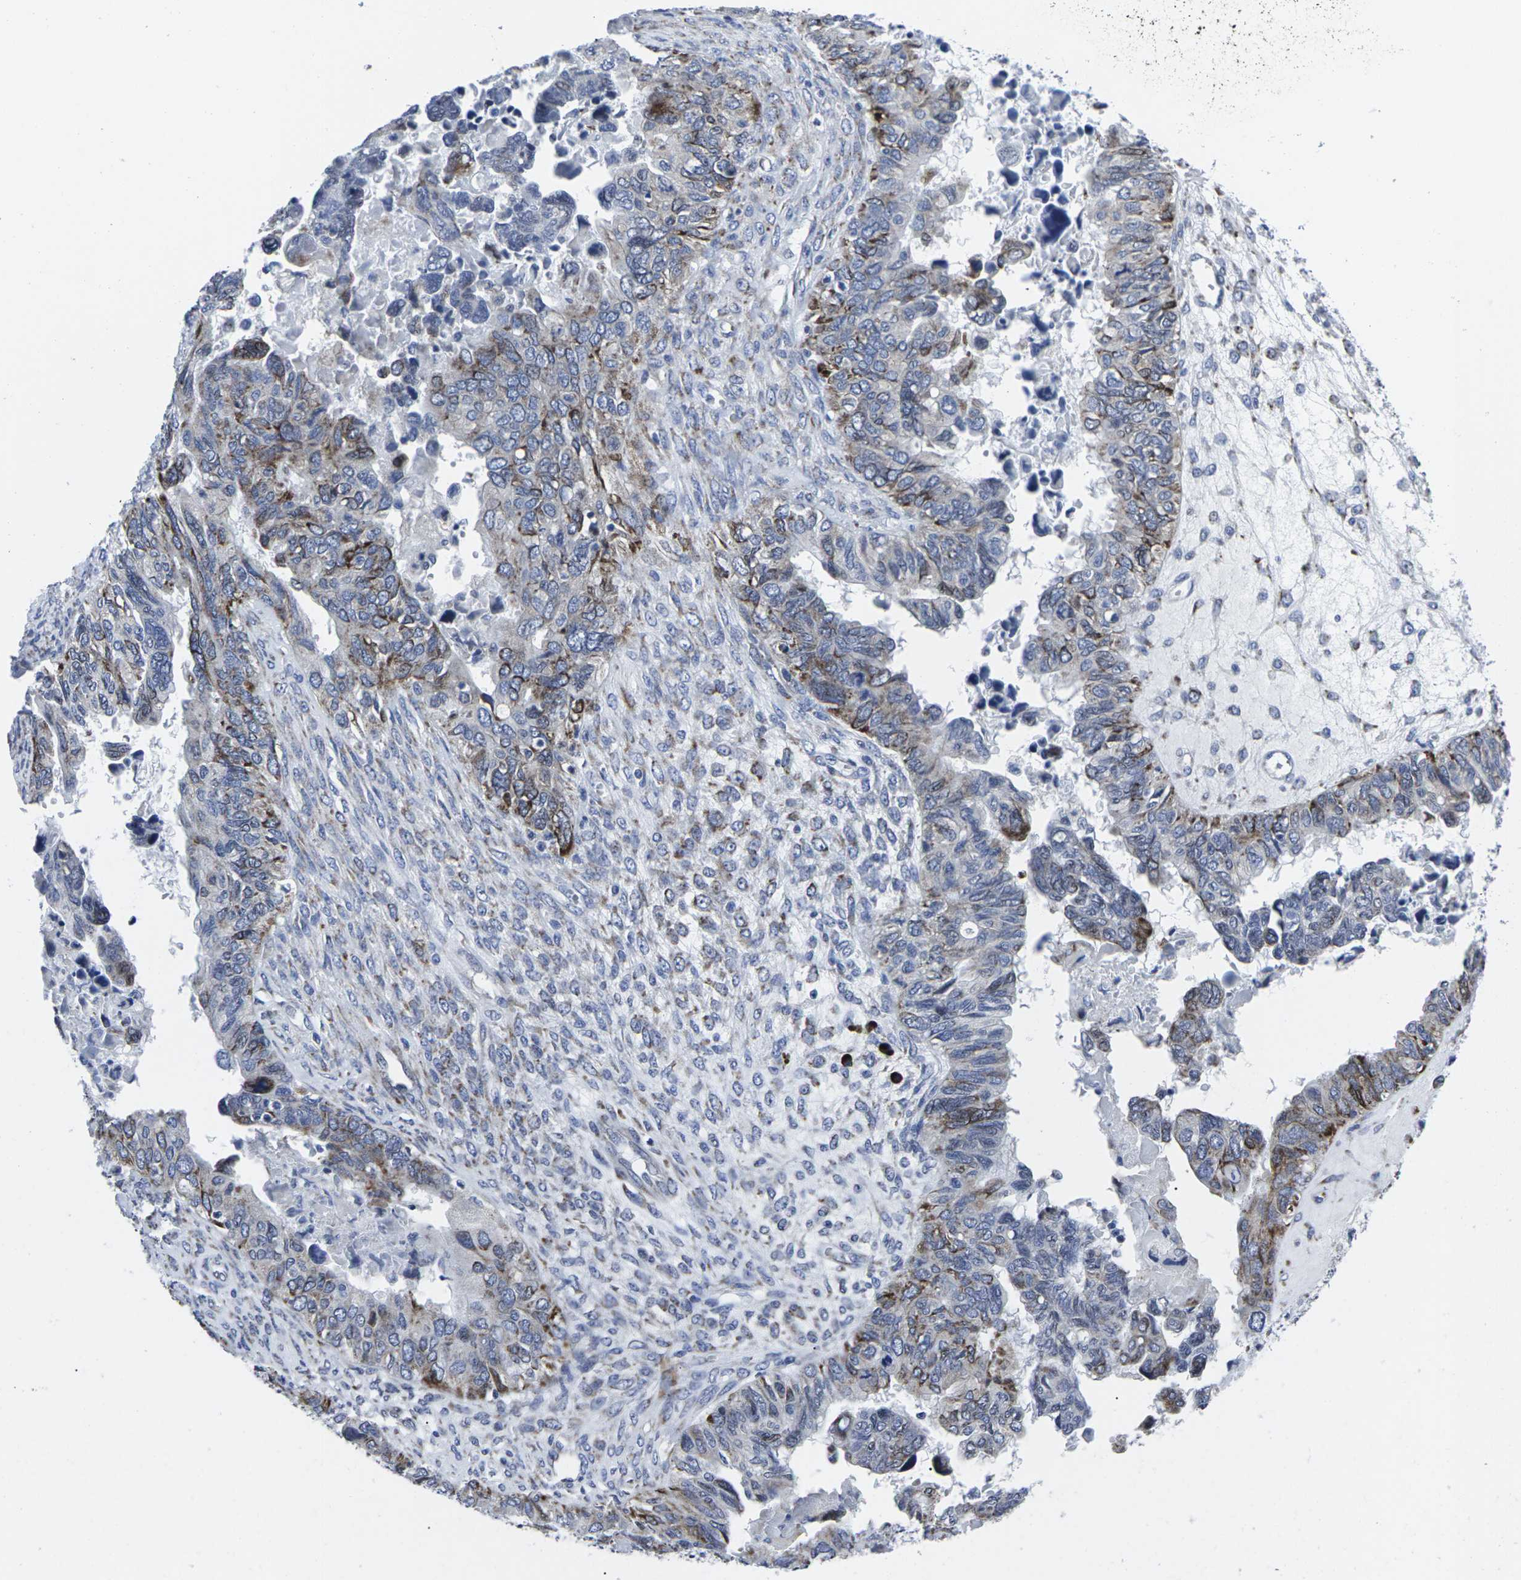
{"staining": {"intensity": "moderate", "quantity": ">75%", "location": "cytoplasmic/membranous"}, "tissue": "ovarian cancer", "cell_type": "Tumor cells", "image_type": "cancer", "snomed": [{"axis": "morphology", "description": "Cystadenocarcinoma, serous, NOS"}, {"axis": "topography", "description": "Ovary"}], "caption": "Ovarian cancer tissue displays moderate cytoplasmic/membranous positivity in about >75% of tumor cells, visualized by immunohistochemistry. Using DAB (brown) and hematoxylin (blue) stains, captured at high magnification using brightfield microscopy.", "gene": "RPN1", "patient": {"sex": "female", "age": 79}}